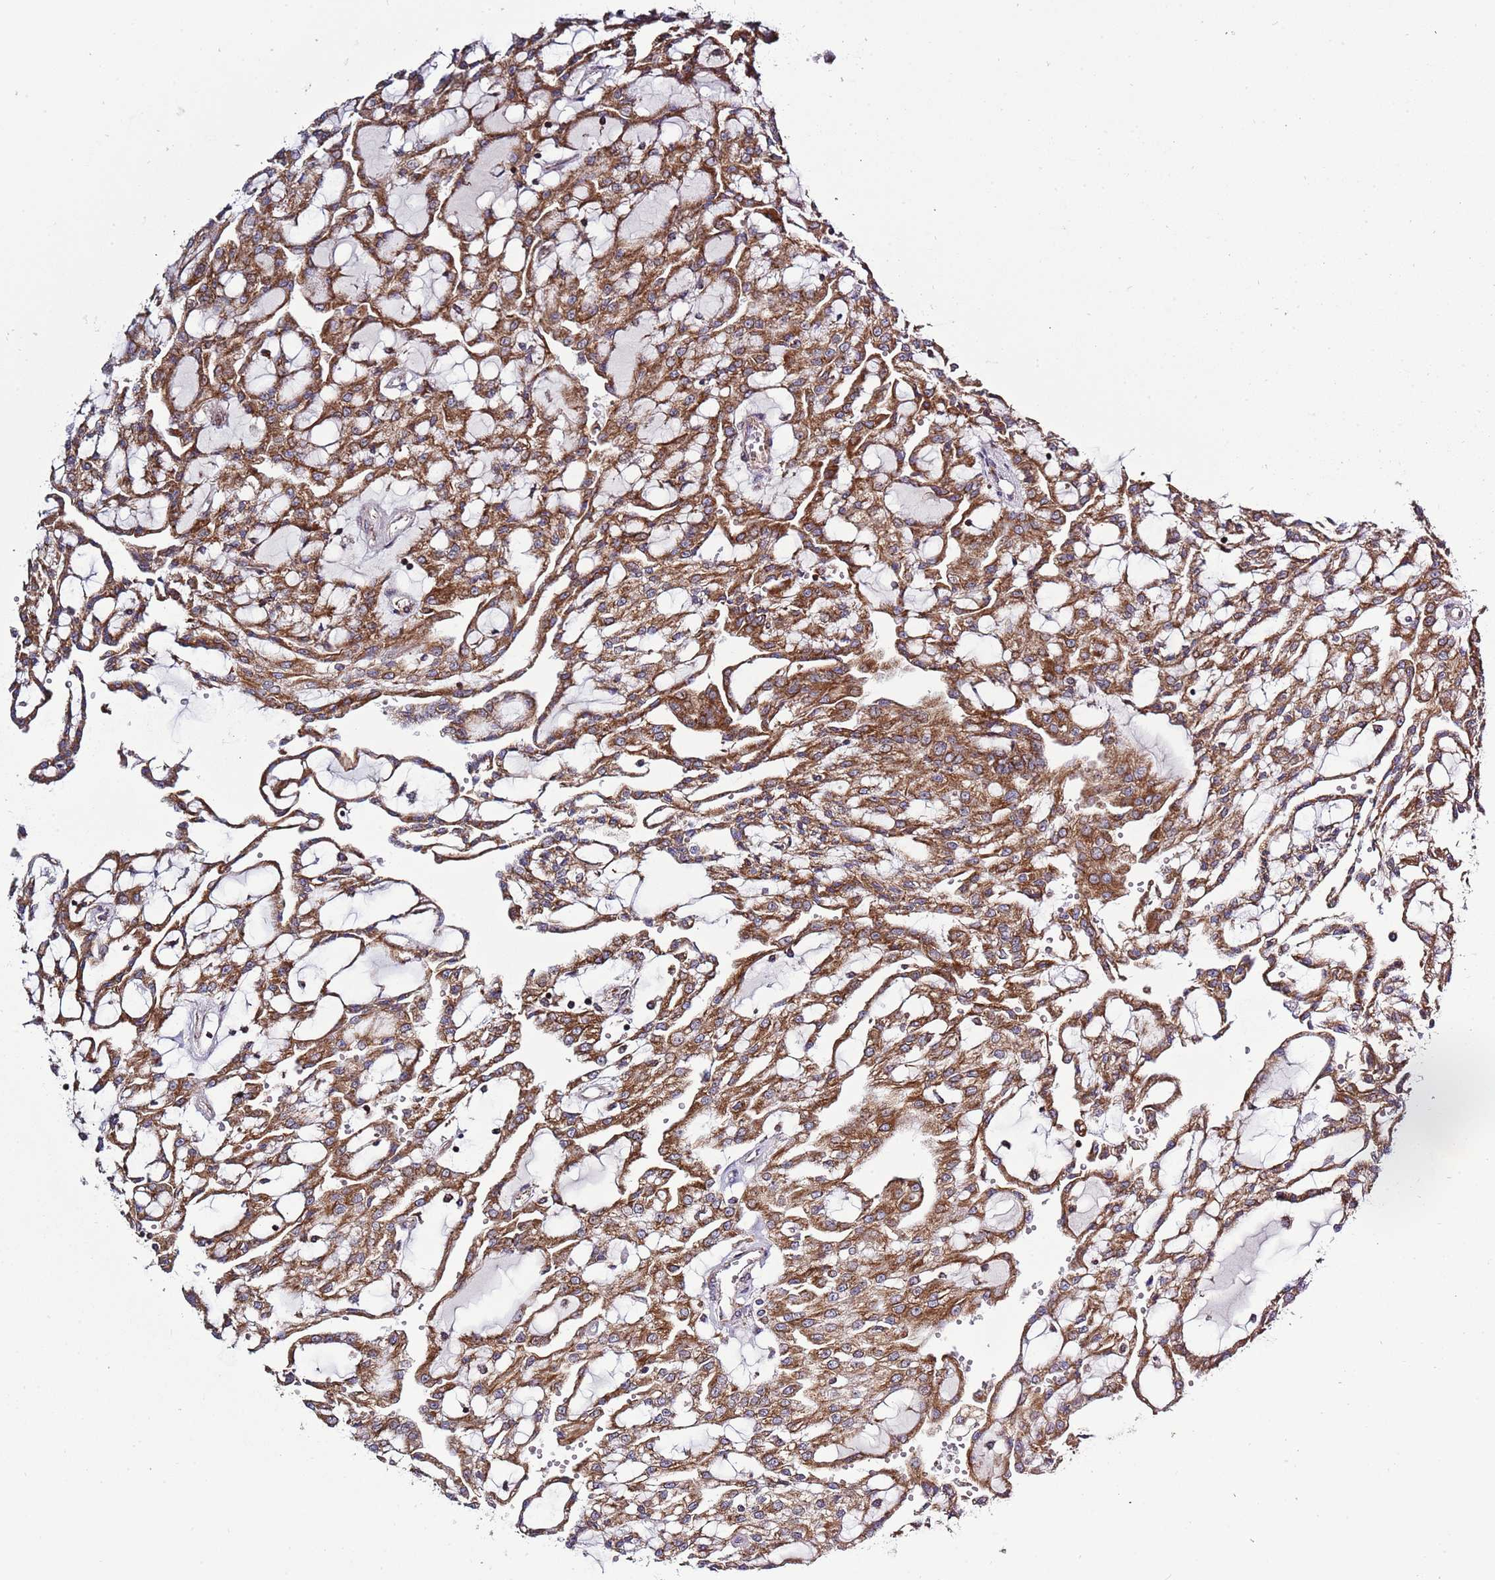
{"staining": {"intensity": "moderate", "quantity": ">75%", "location": "cytoplasmic/membranous"}, "tissue": "renal cancer", "cell_type": "Tumor cells", "image_type": "cancer", "snomed": [{"axis": "morphology", "description": "Adenocarcinoma, NOS"}, {"axis": "topography", "description": "Kidney"}], "caption": "Human renal cancer (adenocarcinoma) stained with a protein marker displays moderate staining in tumor cells.", "gene": "IRS4", "patient": {"sex": "male", "age": 63}}